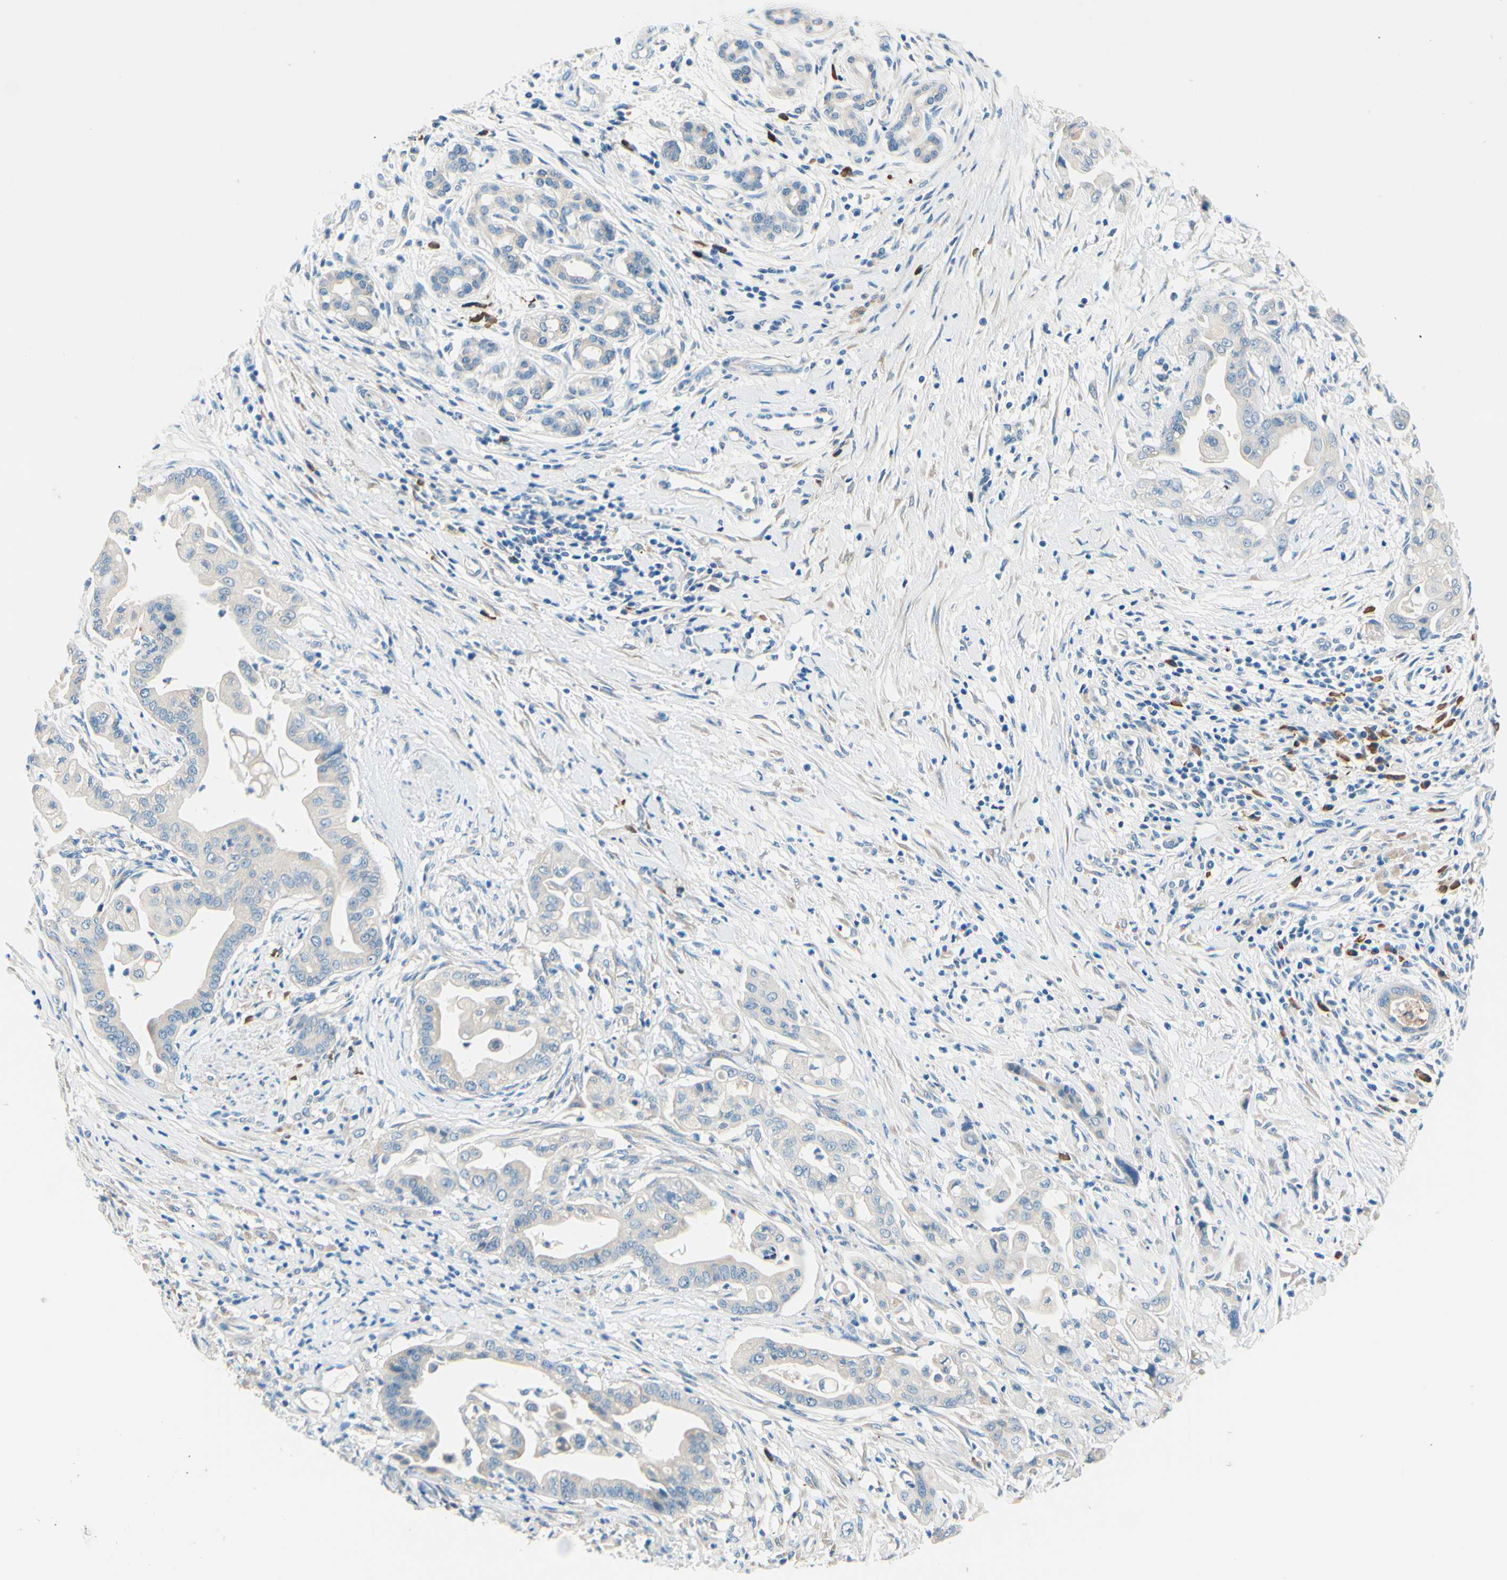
{"staining": {"intensity": "negative", "quantity": "none", "location": "none"}, "tissue": "pancreatic cancer", "cell_type": "Tumor cells", "image_type": "cancer", "snomed": [{"axis": "morphology", "description": "Adenocarcinoma, NOS"}, {"axis": "topography", "description": "Pancreas"}], "caption": "Tumor cells are negative for protein expression in human pancreatic cancer.", "gene": "PASD1", "patient": {"sex": "female", "age": 75}}